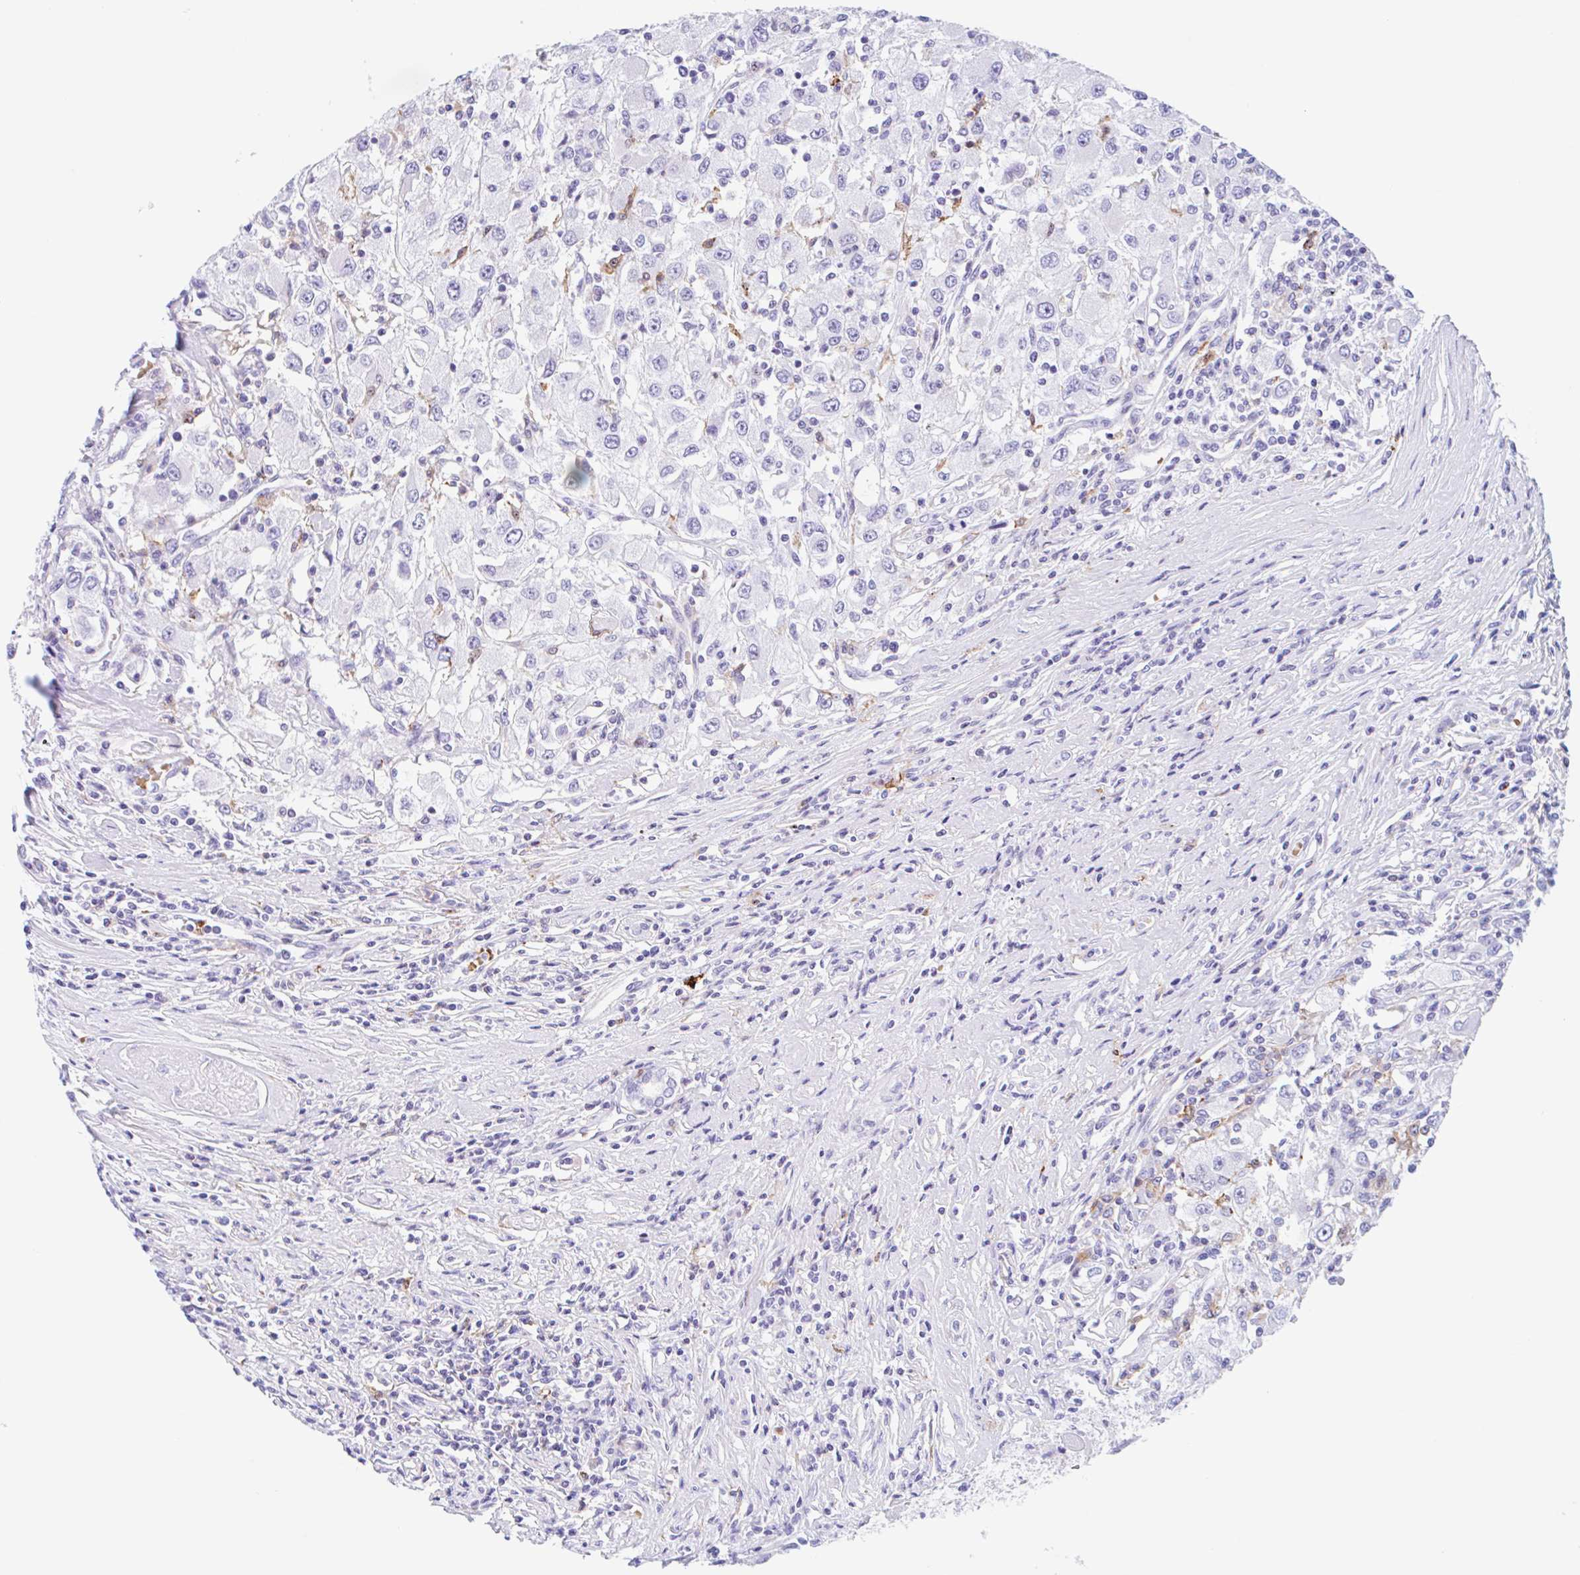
{"staining": {"intensity": "negative", "quantity": "none", "location": "none"}, "tissue": "renal cancer", "cell_type": "Tumor cells", "image_type": "cancer", "snomed": [{"axis": "morphology", "description": "Adenocarcinoma, NOS"}, {"axis": "topography", "description": "Kidney"}], "caption": "This is a photomicrograph of immunohistochemistry (IHC) staining of renal adenocarcinoma, which shows no positivity in tumor cells. (Stains: DAB (3,3'-diaminobenzidine) immunohistochemistry (IHC) with hematoxylin counter stain, Microscopy: brightfield microscopy at high magnification).", "gene": "ANKRD9", "patient": {"sex": "female", "age": 67}}